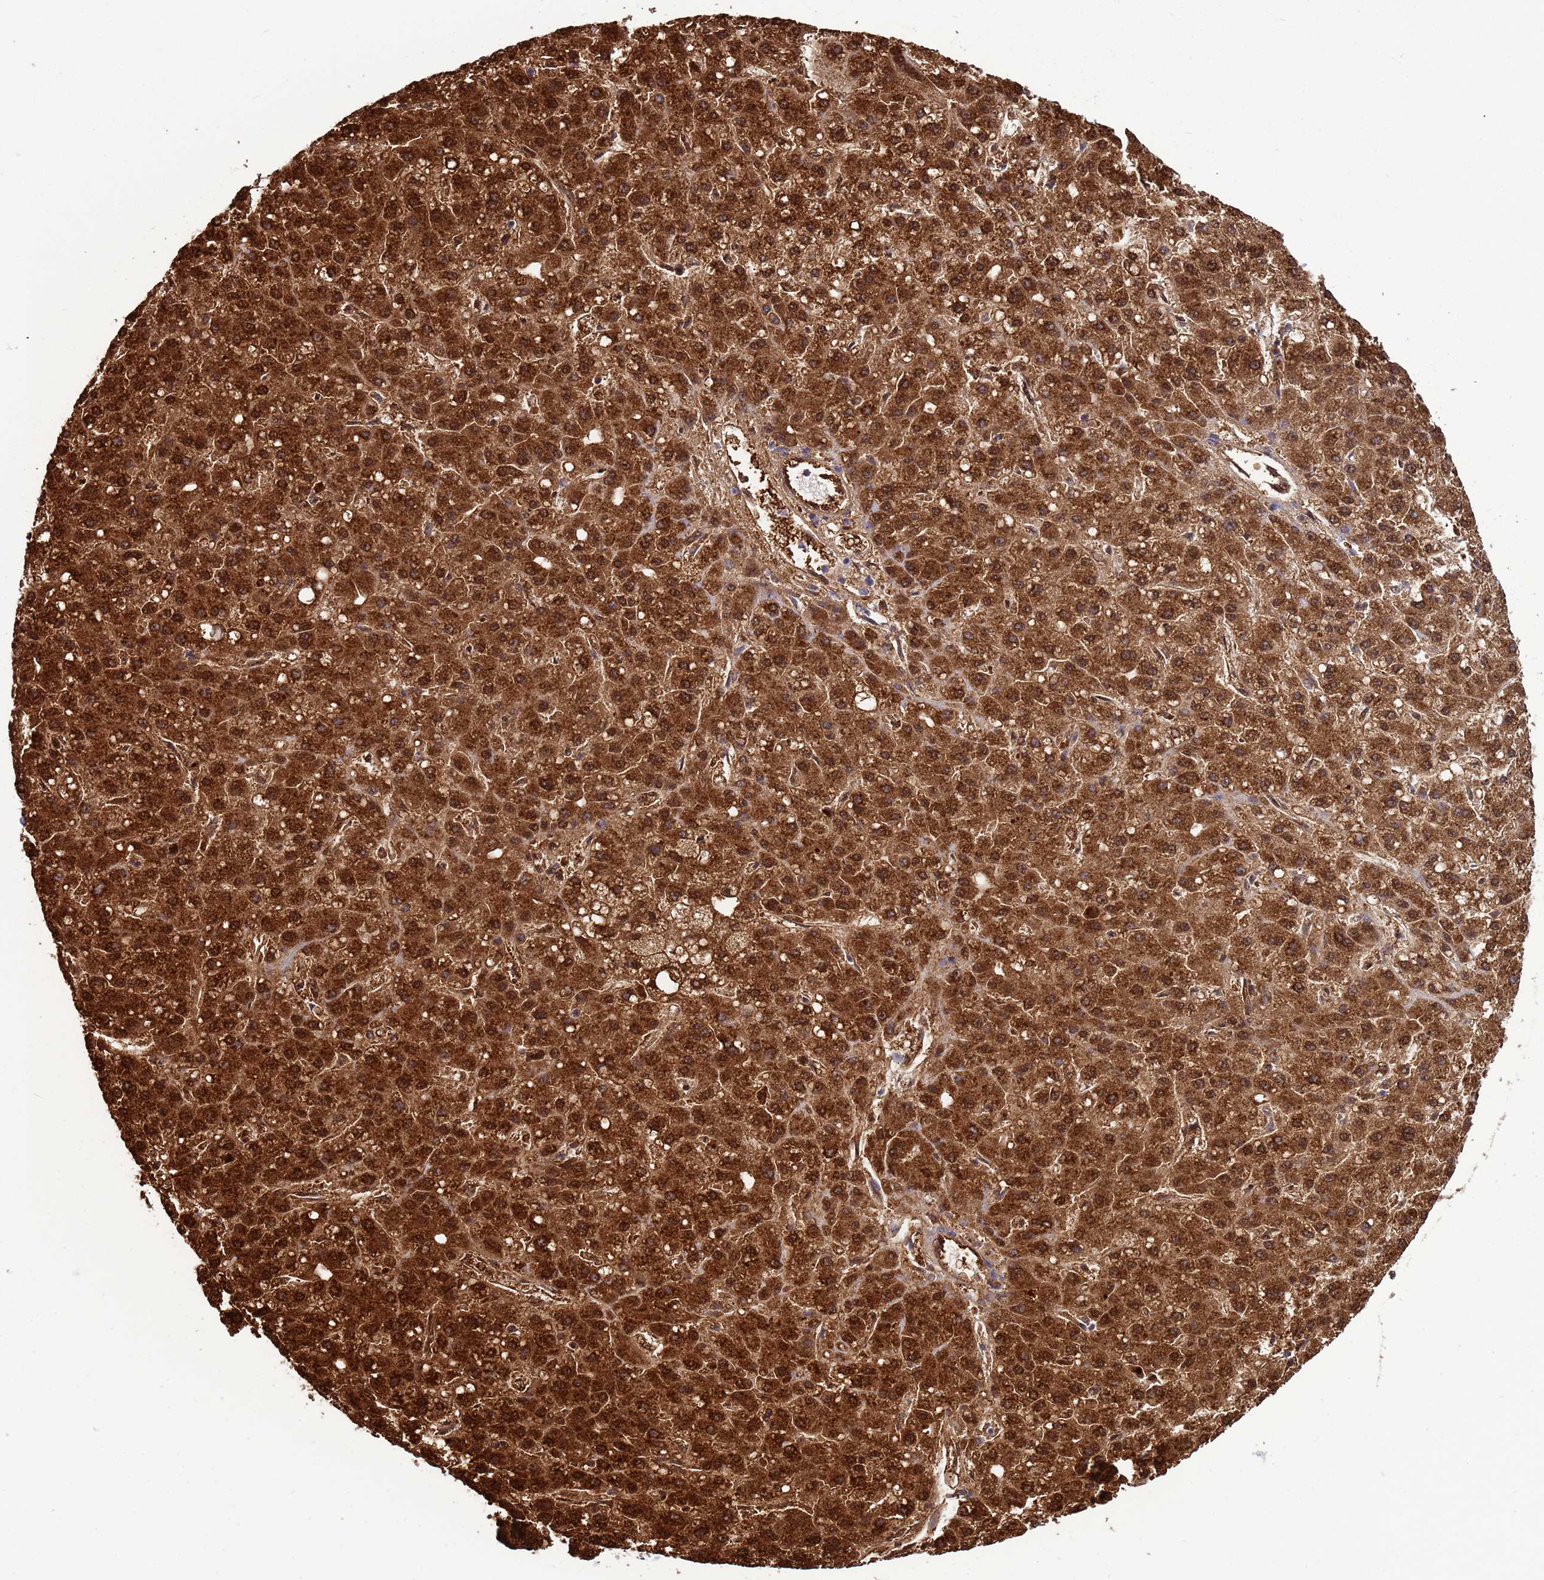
{"staining": {"intensity": "strong", "quantity": ">75%", "location": "cytoplasmic/membranous,nuclear"}, "tissue": "liver cancer", "cell_type": "Tumor cells", "image_type": "cancer", "snomed": [{"axis": "morphology", "description": "Carcinoma, Hepatocellular, NOS"}, {"axis": "topography", "description": "Liver"}], "caption": "Immunohistochemistry photomicrograph of human liver cancer stained for a protein (brown), which exhibits high levels of strong cytoplasmic/membranous and nuclear expression in about >75% of tumor cells.", "gene": "AKR1C2", "patient": {"sex": "male", "age": 67}}